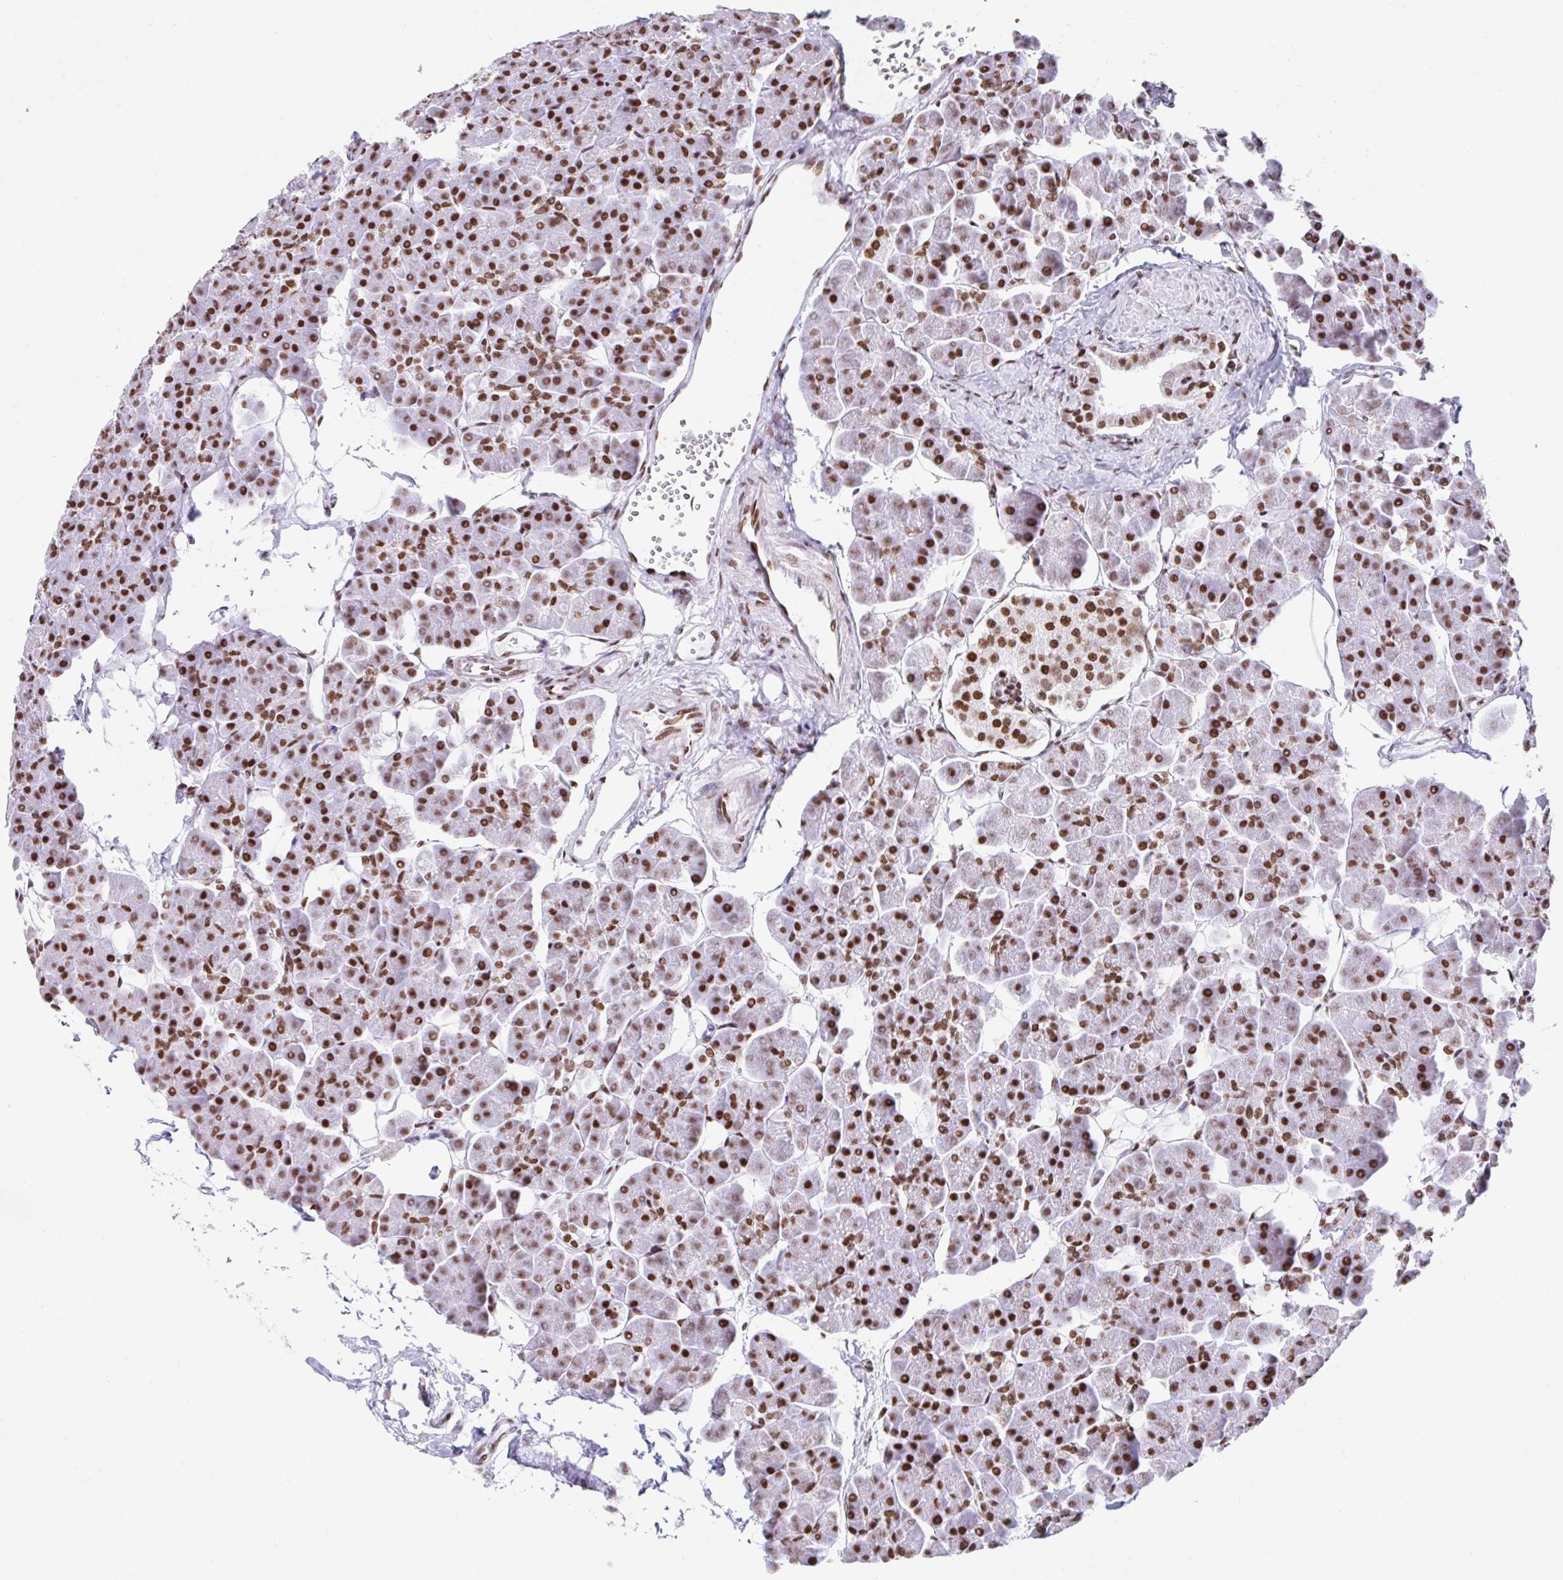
{"staining": {"intensity": "strong", "quantity": ">75%", "location": "nuclear"}, "tissue": "pancreas", "cell_type": "Exocrine glandular cells", "image_type": "normal", "snomed": [{"axis": "morphology", "description": "Normal tissue, NOS"}, {"axis": "topography", "description": "Pancreas"}, {"axis": "topography", "description": "Peripheral nerve tissue"}], "caption": "Exocrine glandular cells reveal high levels of strong nuclear positivity in about >75% of cells in unremarkable human pancreas.", "gene": "KHDRBS1", "patient": {"sex": "male", "age": 54}}